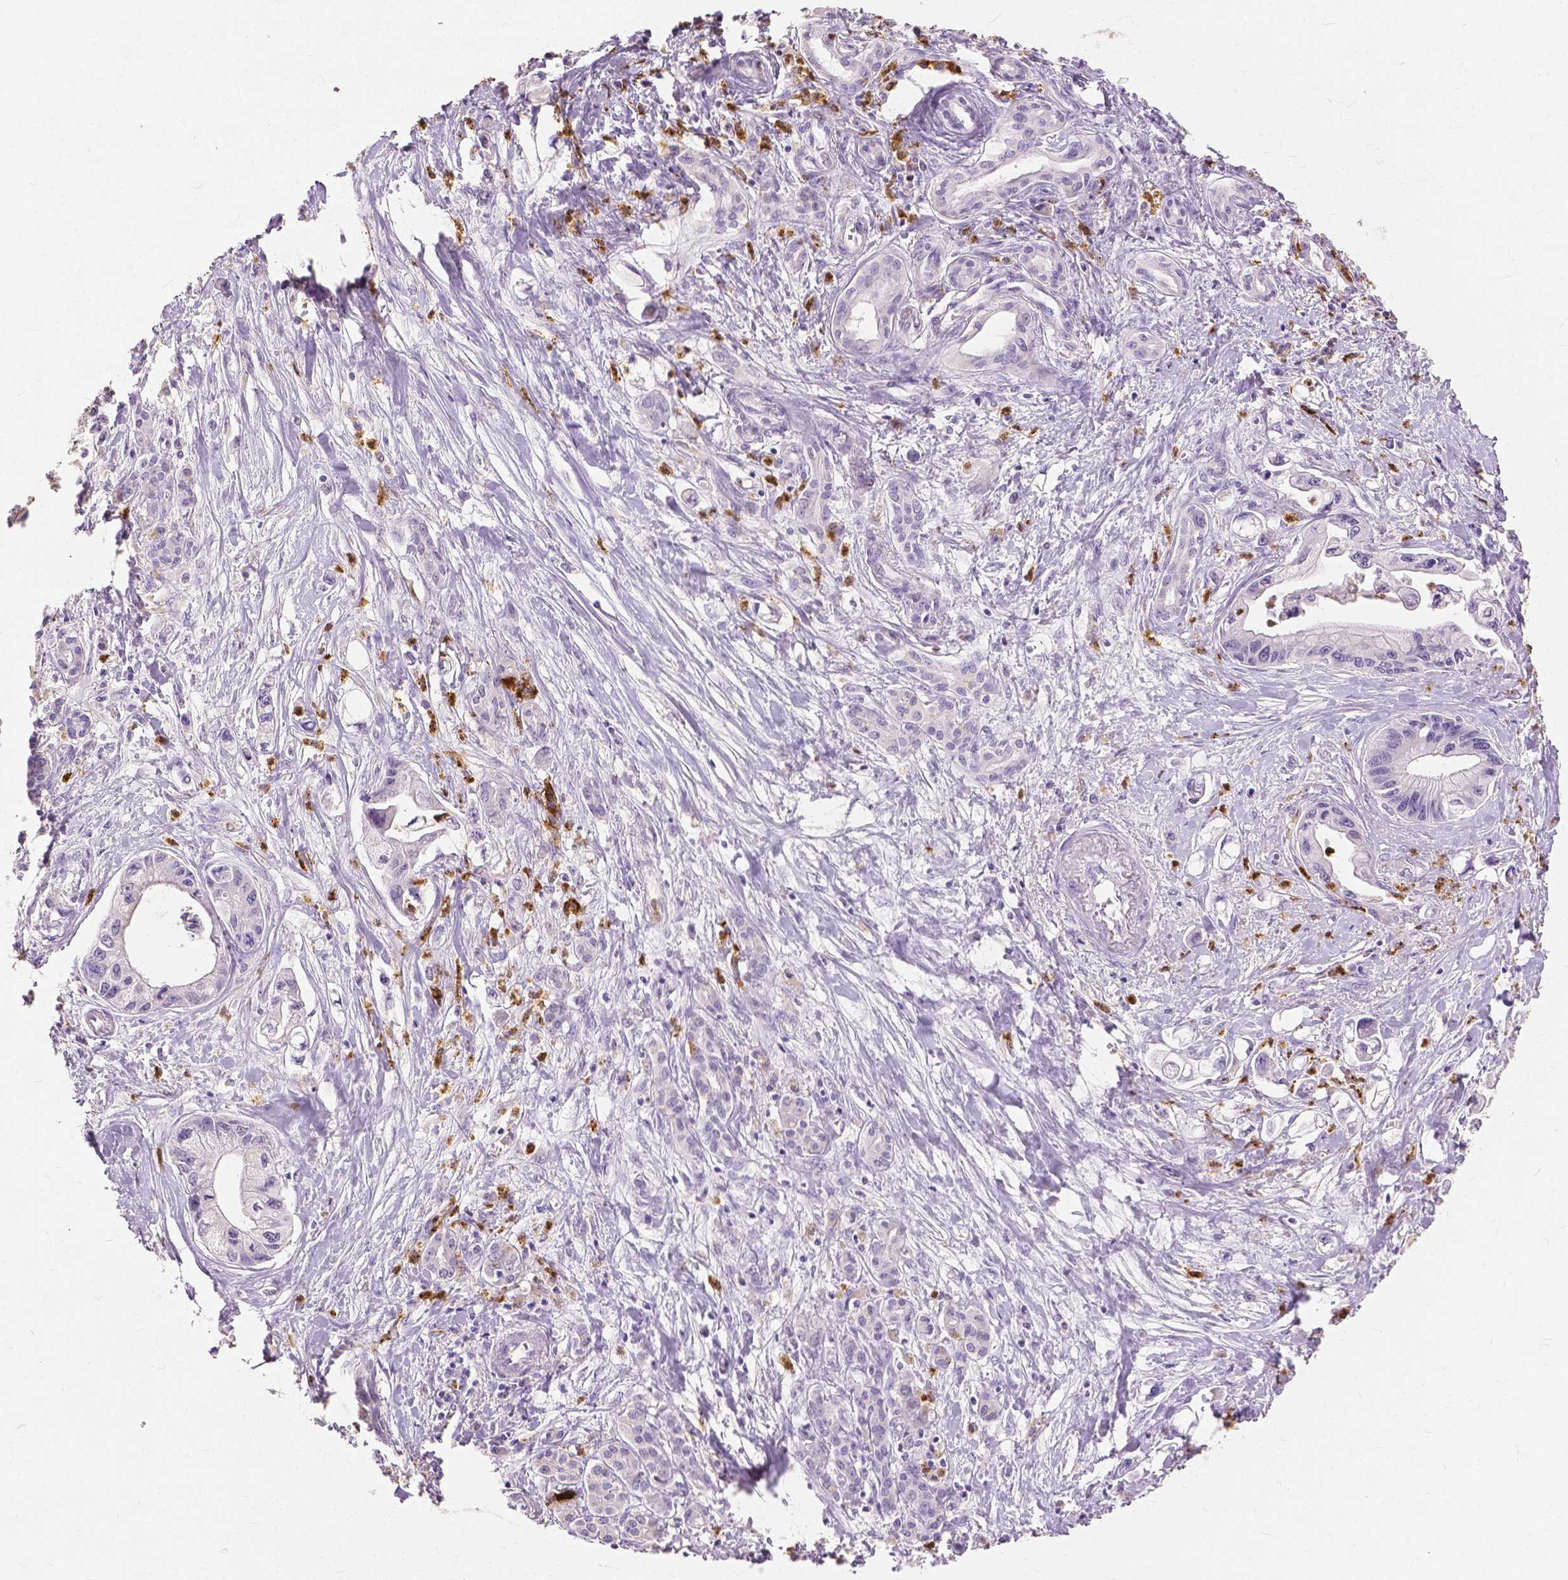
{"staining": {"intensity": "negative", "quantity": "none", "location": "none"}, "tissue": "pancreatic cancer", "cell_type": "Tumor cells", "image_type": "cancer", "snomed": [{"axis": "morphology", "description": "Adenocarcinoma, NOS"}, {"axis": "topography", "description": "Pancreas"}], "caption": "Protein analysis of adenocarcinoma (pancreatic) demonstrates no significant expression in tumor cells.", "gene": "CXCR2", "patient": {"sex": "male", "age": 61}}